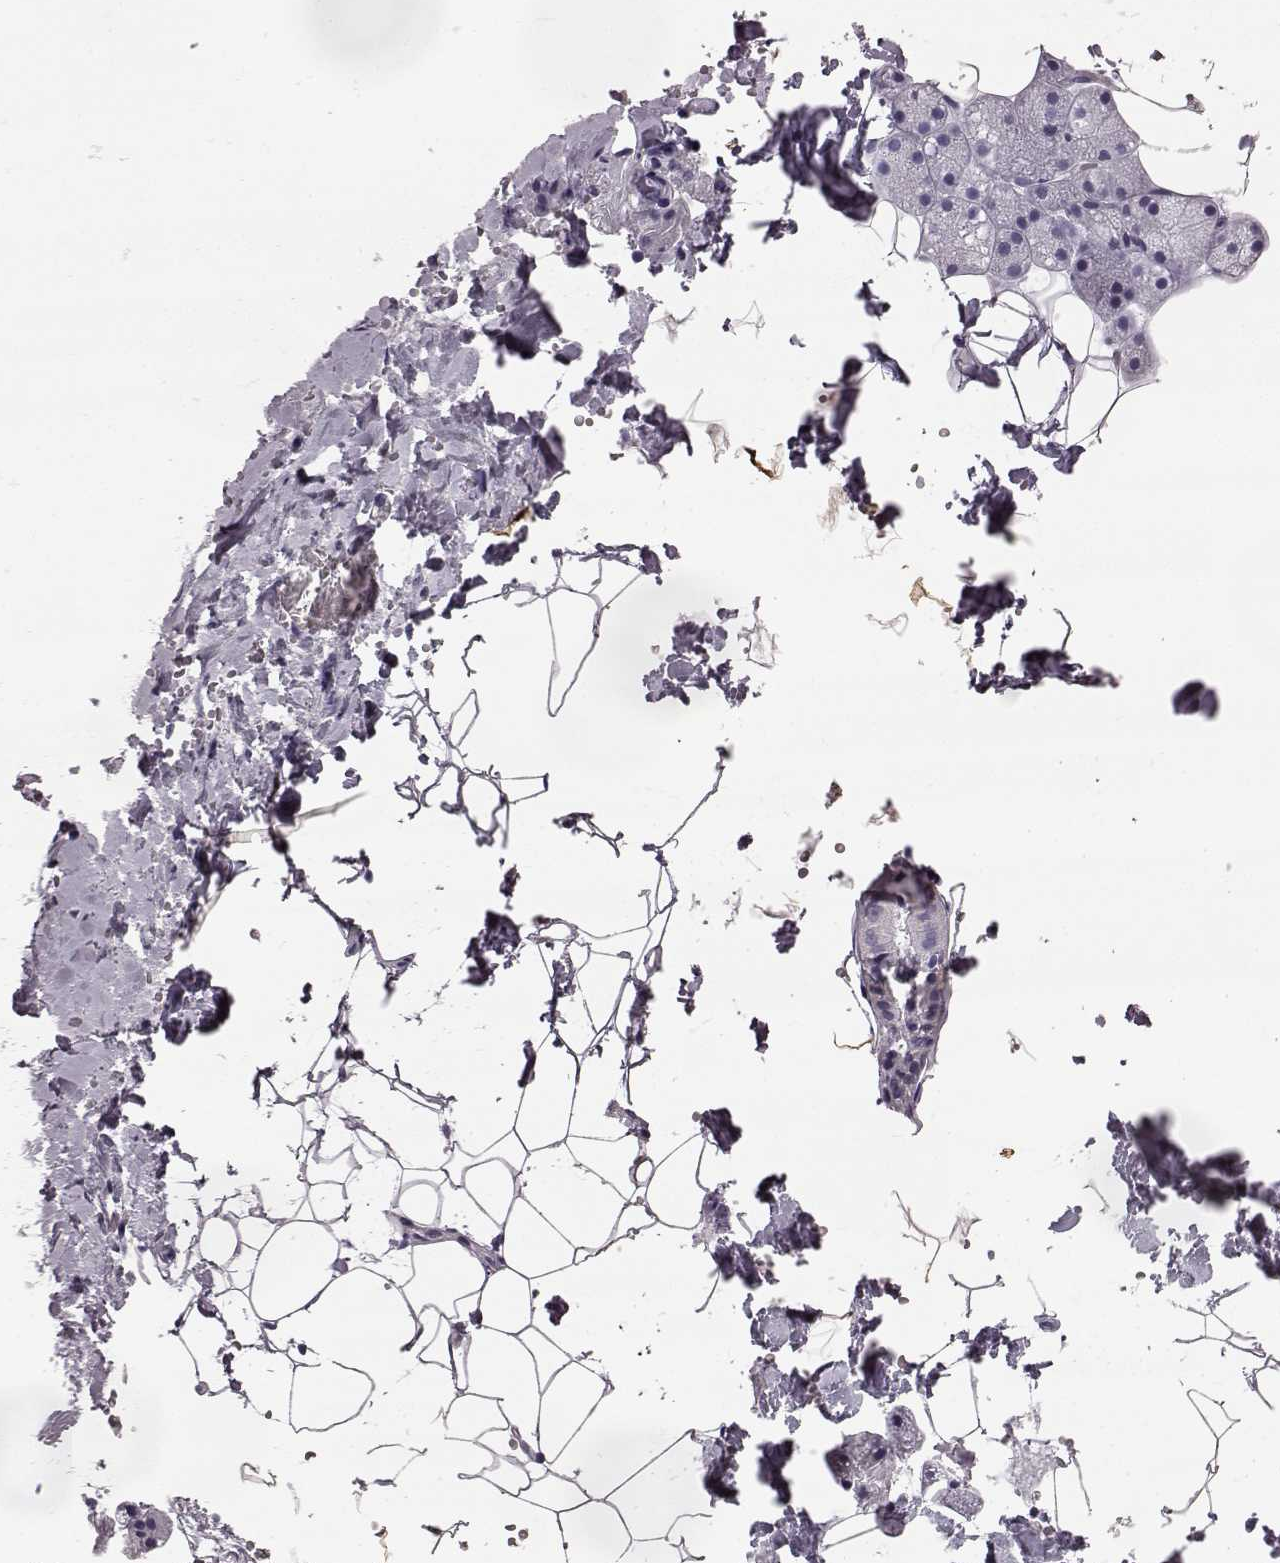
{"staining": {"intensity": "negative", "quantity": "none", "location": "none"}, "tissue": "salivary gland", "cell_type": "Glandular cells", "image_type": "normal", "snomed": [{"axis": "morphology", "description": "Normal tissue, NOS"}, {"axis": "topography", "description": "Salivary gland"}], "caption": "This is an immunohistochemistry histopathology image of unremarkable salivary gland. There is no positivity in glandular cells.", "gene": "ODAD4", "patient": {"sex": "male", "age": 38}}